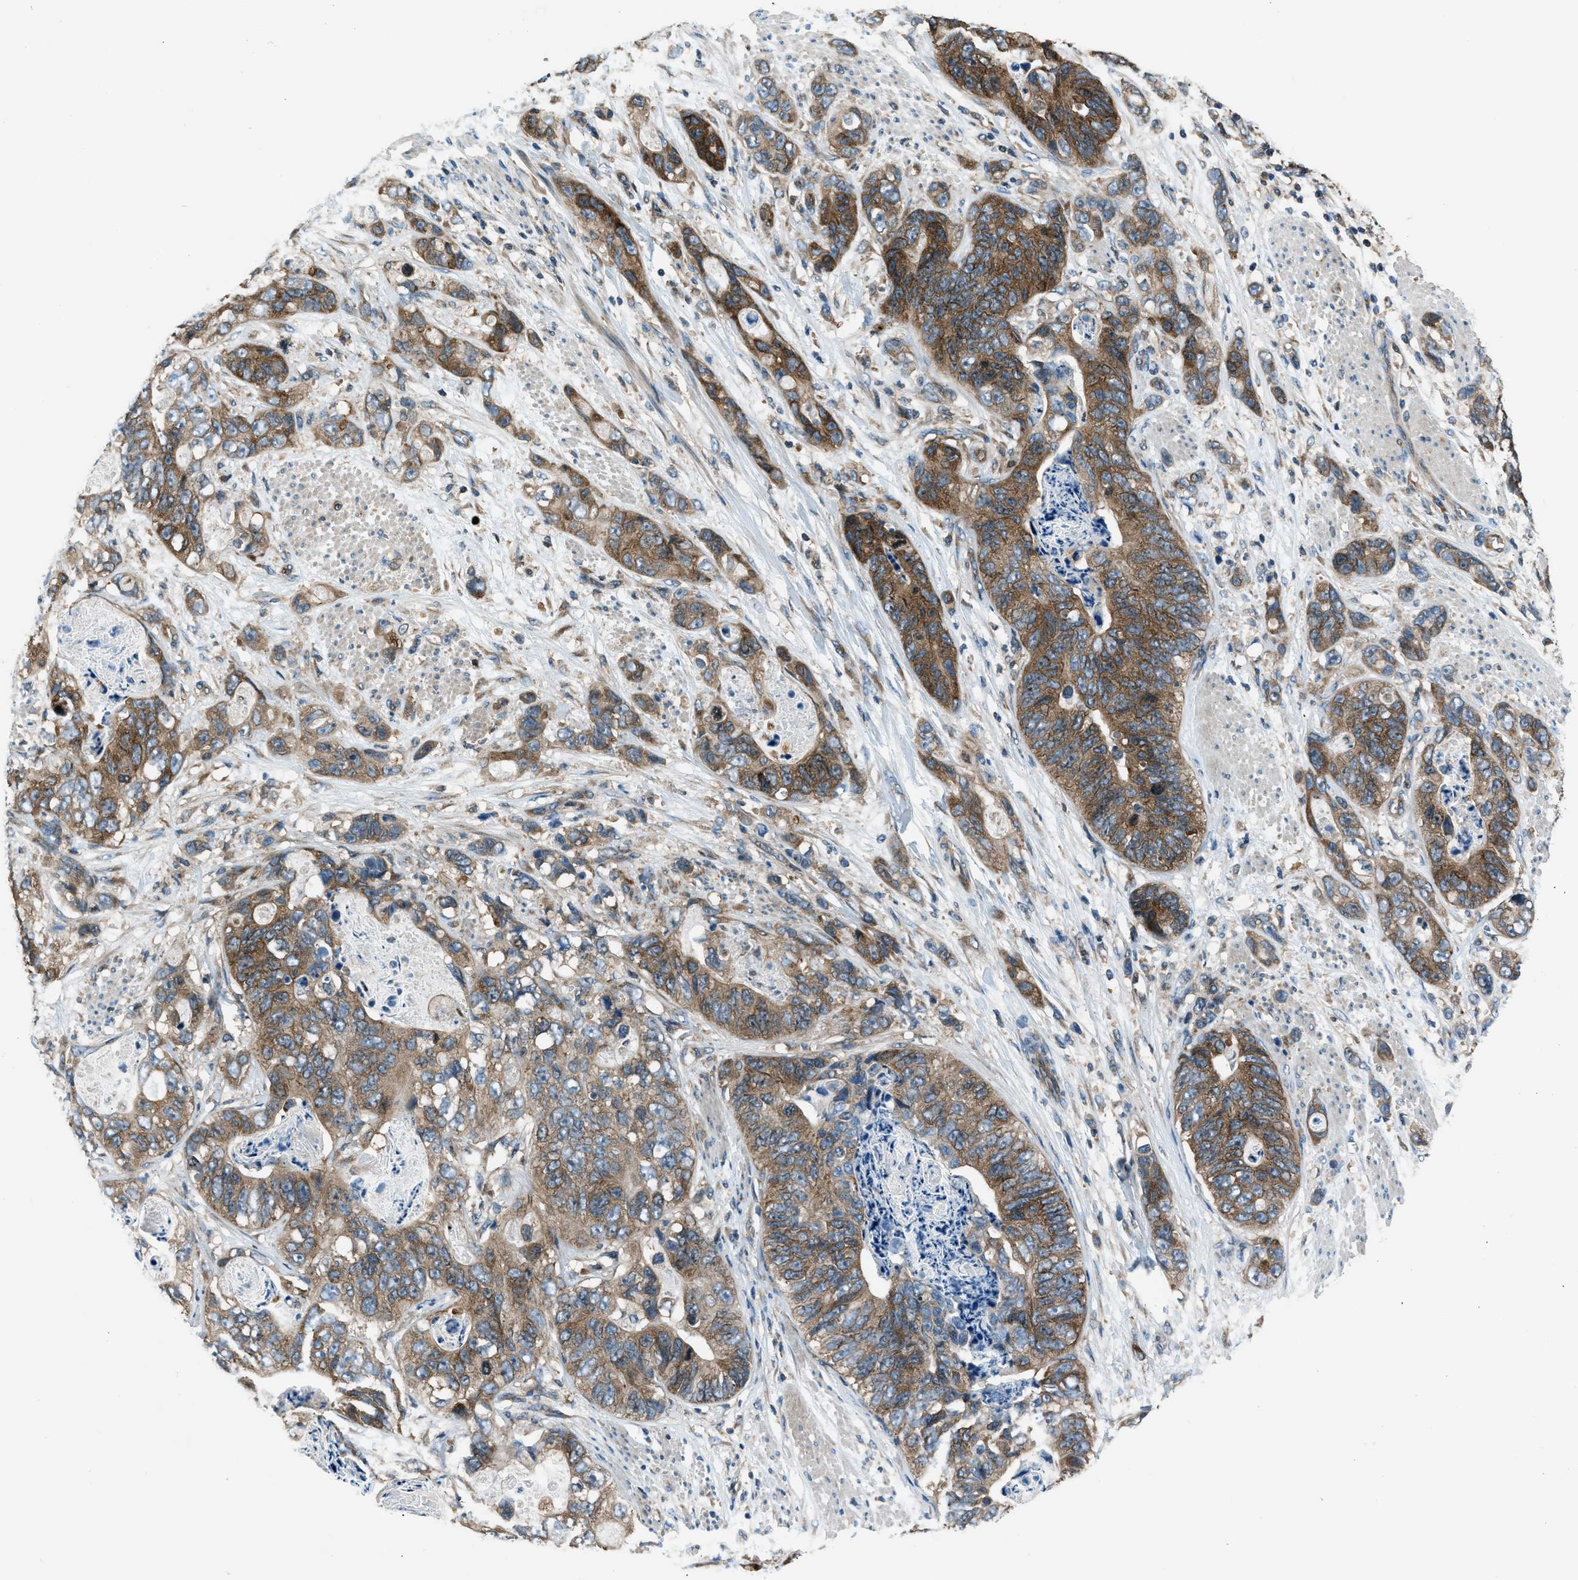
{"staining": {"intensity": "moderate", "quantity": ">75%", "location": "cytoplasmic/membranous"}, "tissue": "stomach cancer", "cell_type": "Tumor cells", "image_type": "cancer", "snomed": [{"axis": "morphology", "description": "Adenocarcinoma, NOS"}, {"axis": "topography", "description": "Stomach"}], "caption": "This micrograph exhibits immunohistochemistry staining of human stomach adenocarcinoma, with medium moderate cytoplasmic/membranous expression in about >75% of tumor cells.", "gene": "ARFGAP2", "patient": {"sex": "female", "age": 89}}